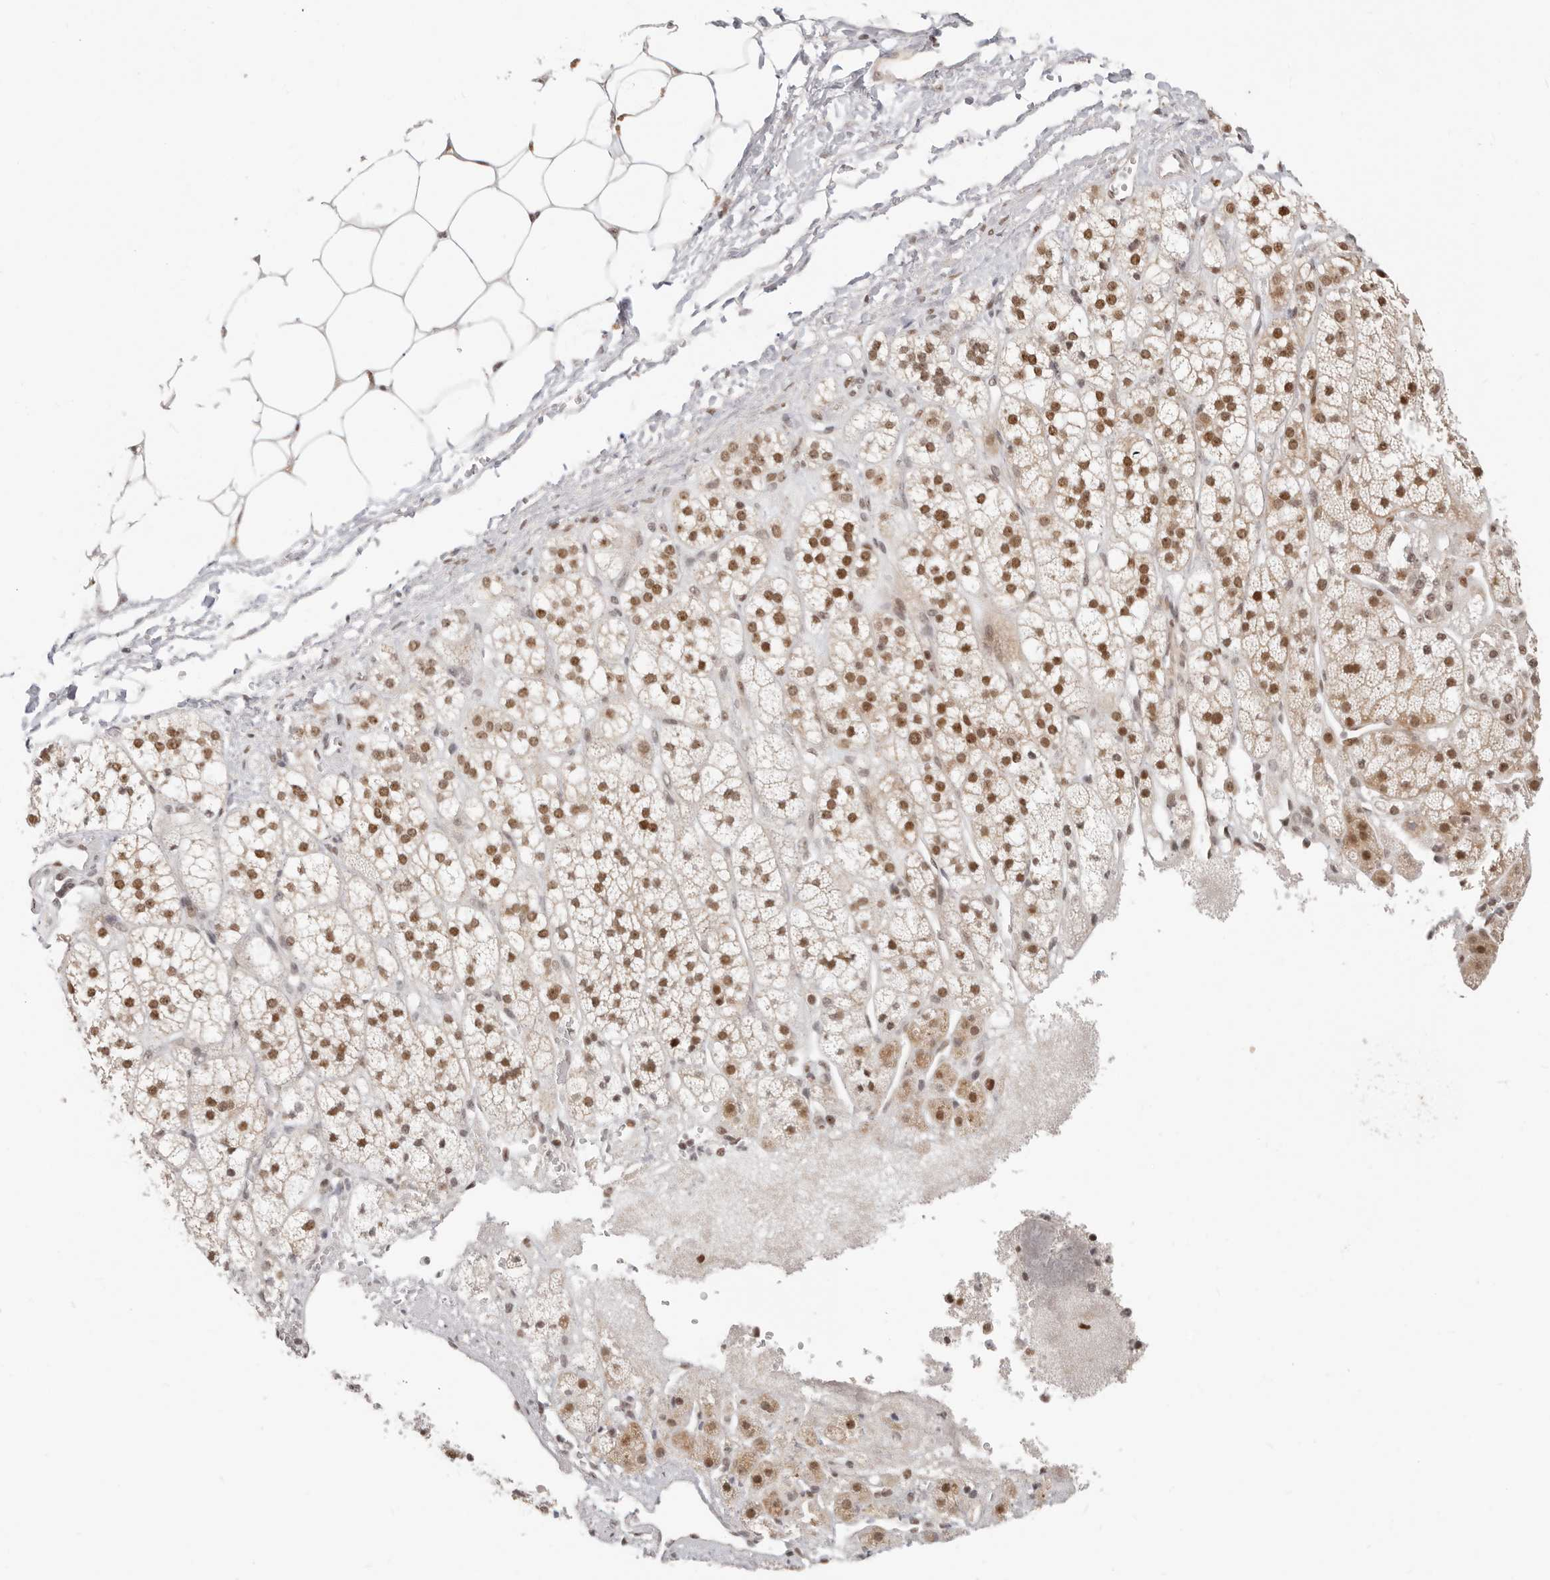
{"staining": {"intensity": "strong", "quantity": ">75%", "location": "nuclear"}, "tissue": "adrenal gland", "cell_type": "Glandular cells", "image_type": "normal", "snomed": [{"axis": "morphology", "description": "Normal tissue, NOS"}, {"axis": "topography", "description": "Adrenal gland"}], "caption": "A micrograph showing strong nuclear expression in about >75% of glandular cells in normal adrenal gland, as visualized by brown immunohistochemical staining.", "gene": "RFC2", "patient": {"sex": "male", "age": 56}}